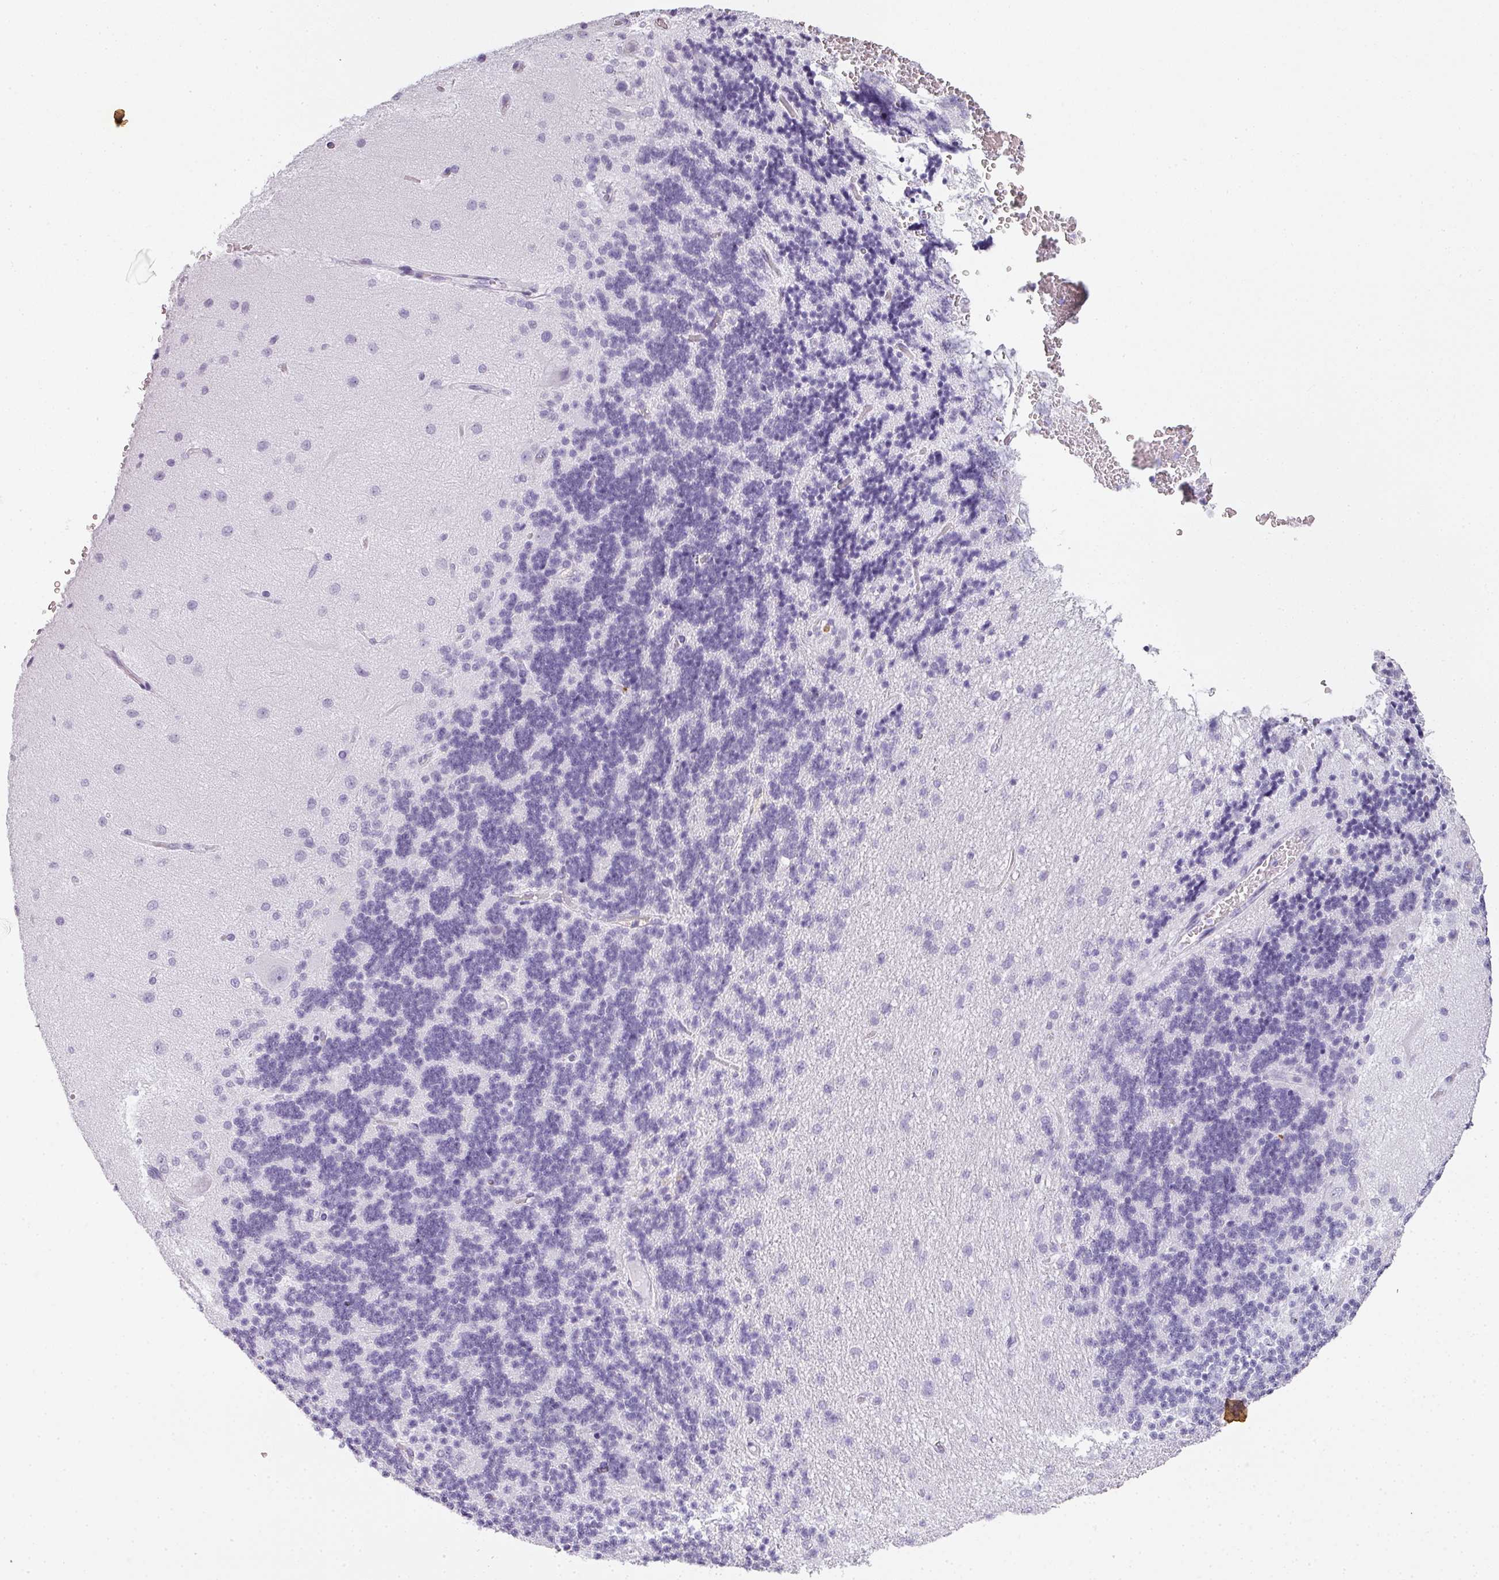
{"staining": {"intensity": "negative", "quantity": "none", "location": "none"}, "tissue": "cerebellum", "cell_type": "Cells in granular layer", "image_type": "normal", "snomed": [{"axis": "morphology", "description": "Normal tissue, NOS"}, {"axis": "topography", "description": "Cerebellum"}], "caption": "High magnification brightfield microscopy of benign cerebellum stained with DAB (brown) and counterstained with hematoxylin (blue): cells in granular layer show no significant positivity.", "gene": "RBMY1A1", "patient": {"sex": "female", "age": 29}}